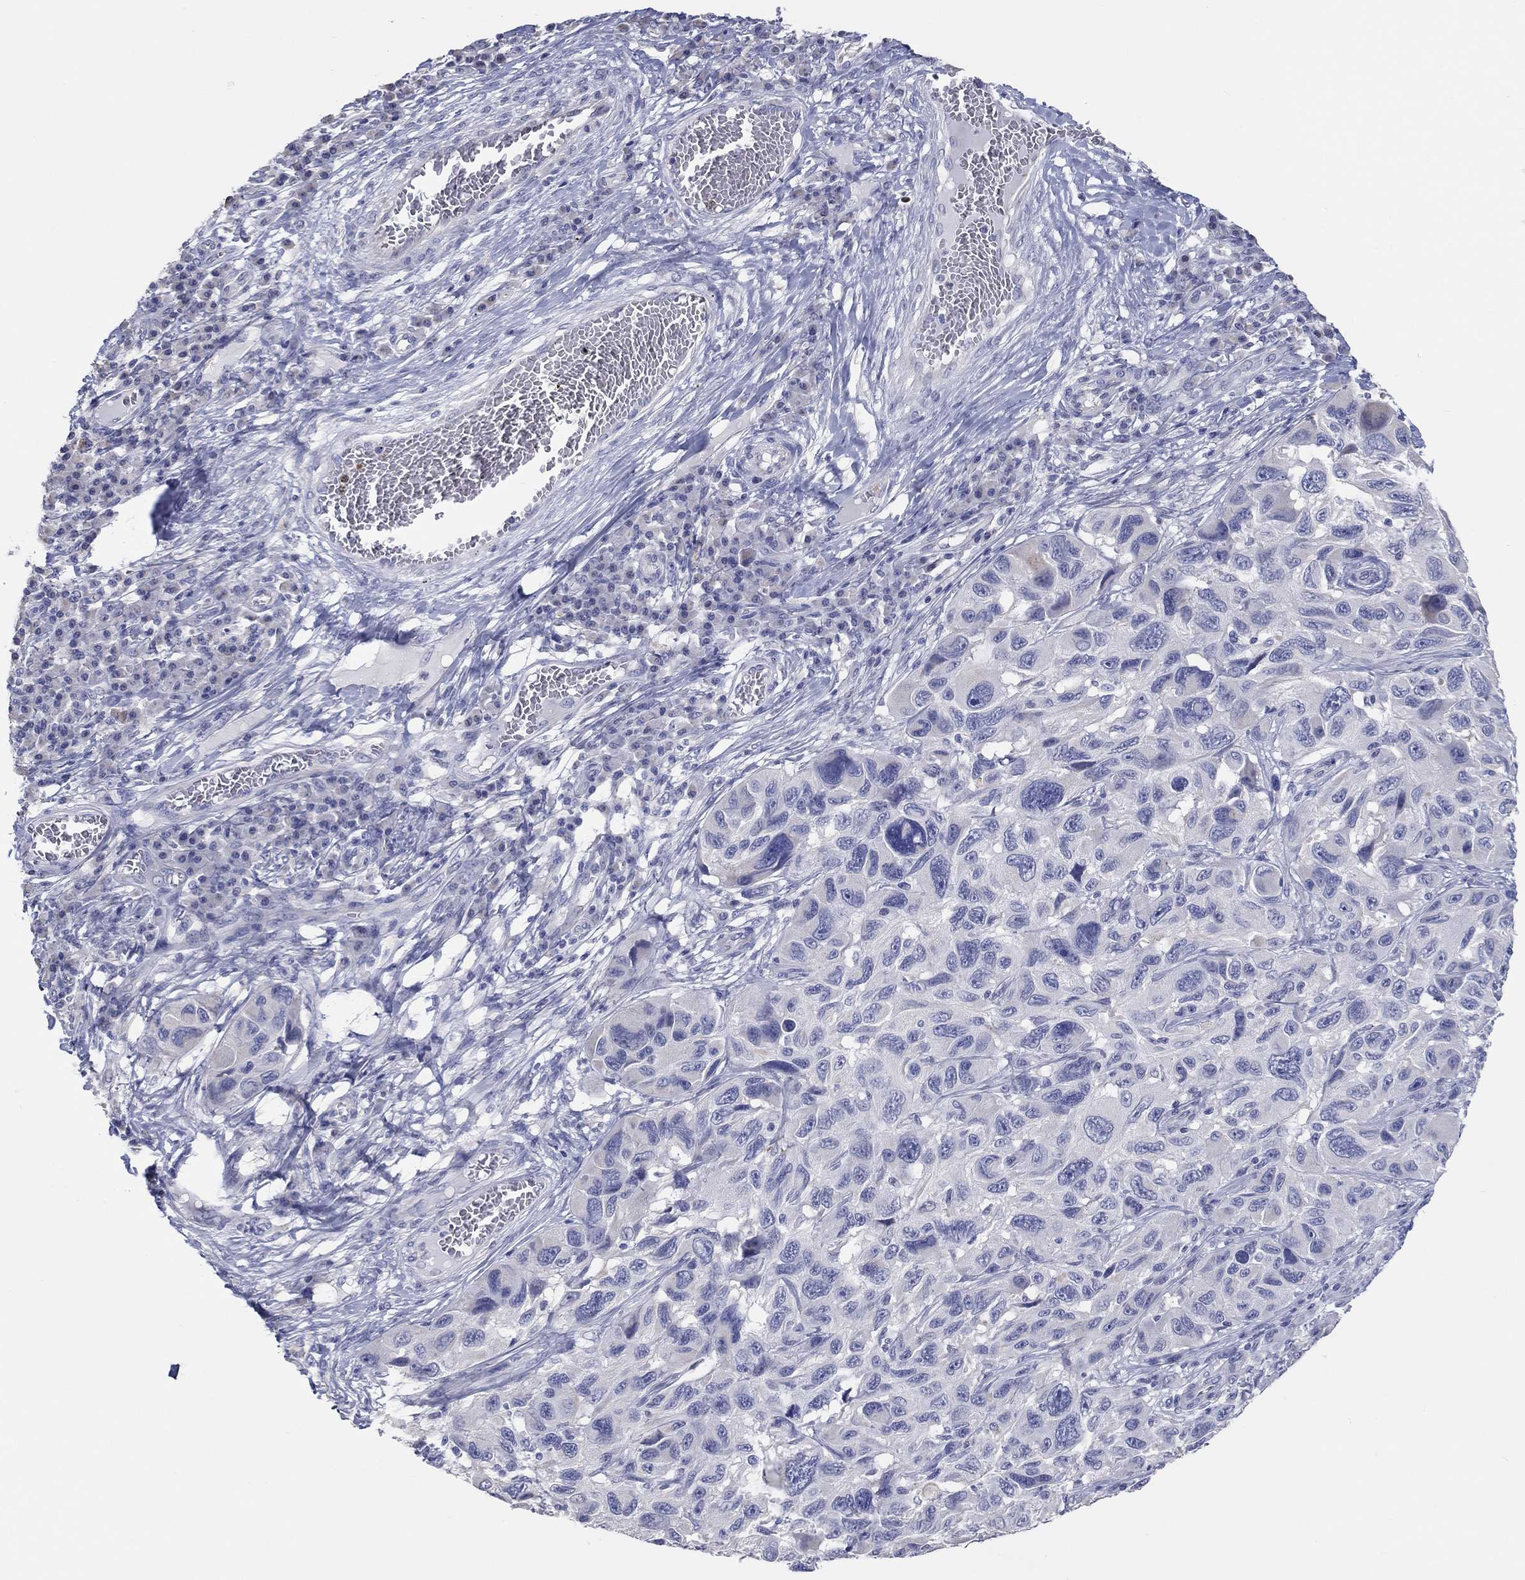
{"staining": {"intensity": "negative", "quantity": "none", "location": "none"}, "tissue": "melanoma", "cell_type": "Tumor cells", "image_type": "cancer", "snomed": [{"axis": "morphology", "description": "Malignant melanoma, NOS"}, {"axis": "topography", "description": "Skin"}], "caption": "A high-resolution image shows IHC staining of malignant melanoma, which displays no significant positivity in tumor cells.", "gene": "LRRC4C", "patient": {"sex": "male", "age": 53}}